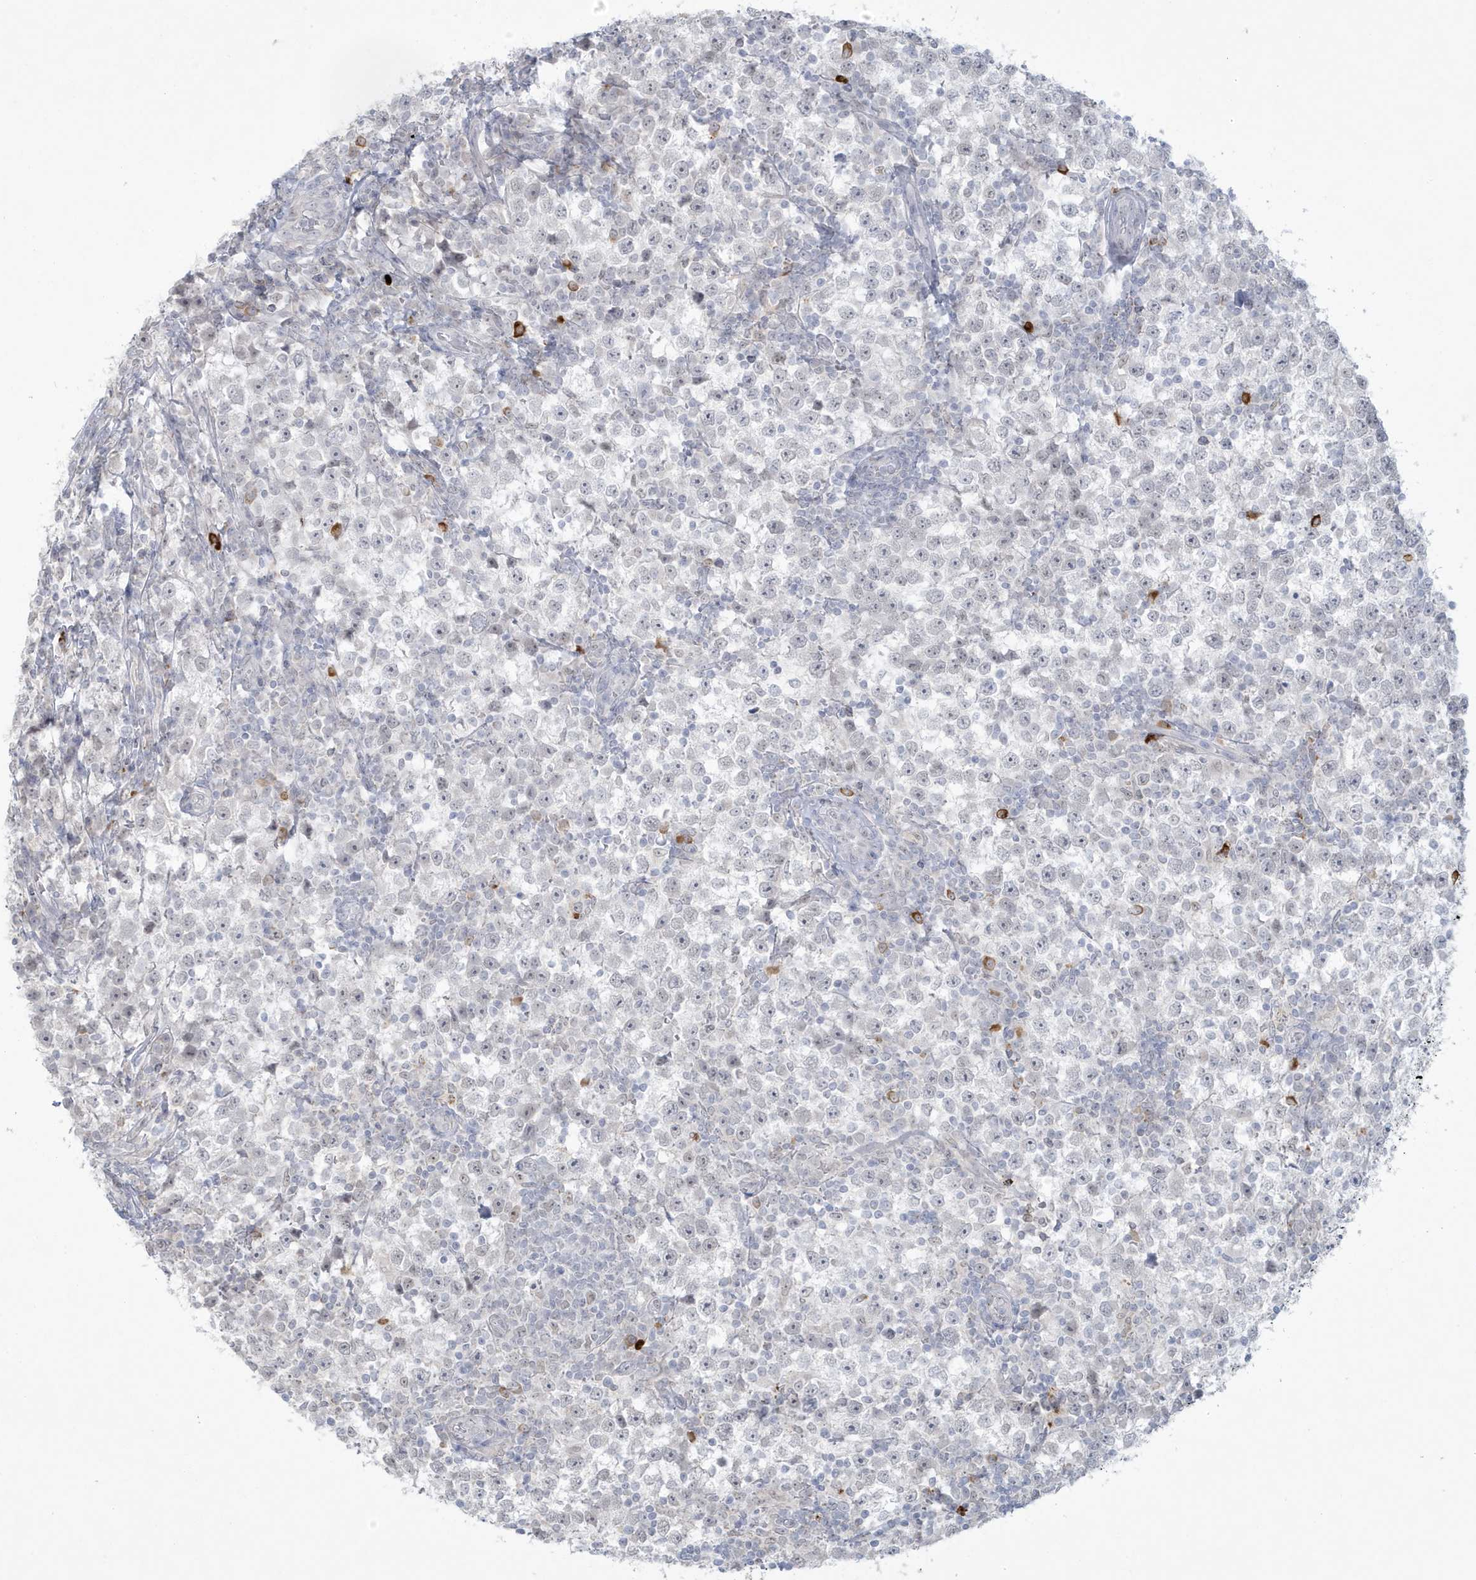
{"staining": {"intensity": "negative", "quantity": "none", "location": "none"}, "tissue": "testis cancer", "cell_type": "Tumor cells", "image_type": "cancer", "snomed": [{"axis": "morphology", "description": "Seminoma, NOS"}, {"axis": "topography", "description": "Testis"}], "caption": "The photomicrograph exhibits no staining of tumor cells in testis cancer.", "gene": "HERC6", "patient": {"sex": "male", "age": 65}}